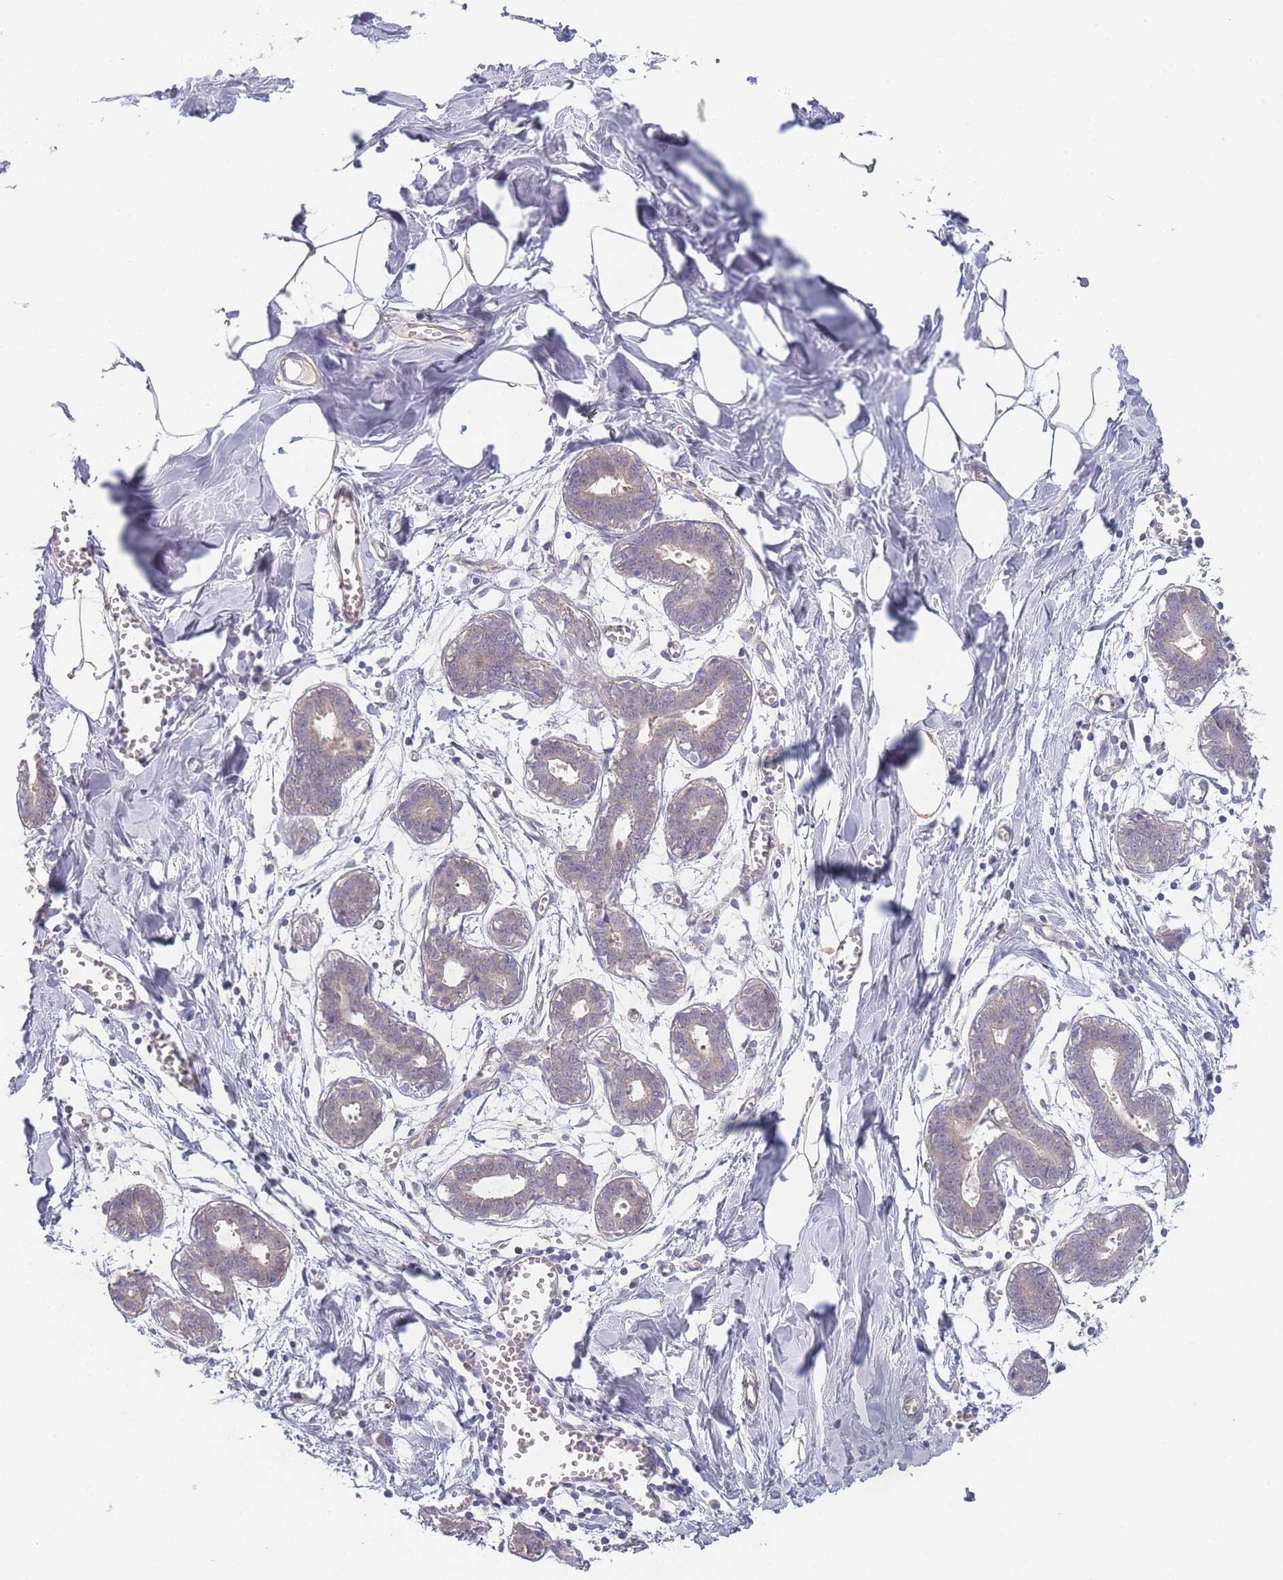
{"staining": {"intensity": "negative", "quantity": "none", "location": "none"}, "tissue": "breast", "cell_type": "Adipocytes", "image_type": "normal", "snomed": [{"axis": "morphology", "description": "Normal tissue, NOS"}, {"axis": "topography", "description": "Breast"}], "caption": "An immunohistochemistry photomicrograph of benign breast is shown. There is no staining in adipocytes of breast. The staining is performed using DAB brown chromogen with nuclei counter-stained in using hematoxylin.", "gene": "SPHKAP", "patient": {"sex": "female", "age": 27}}